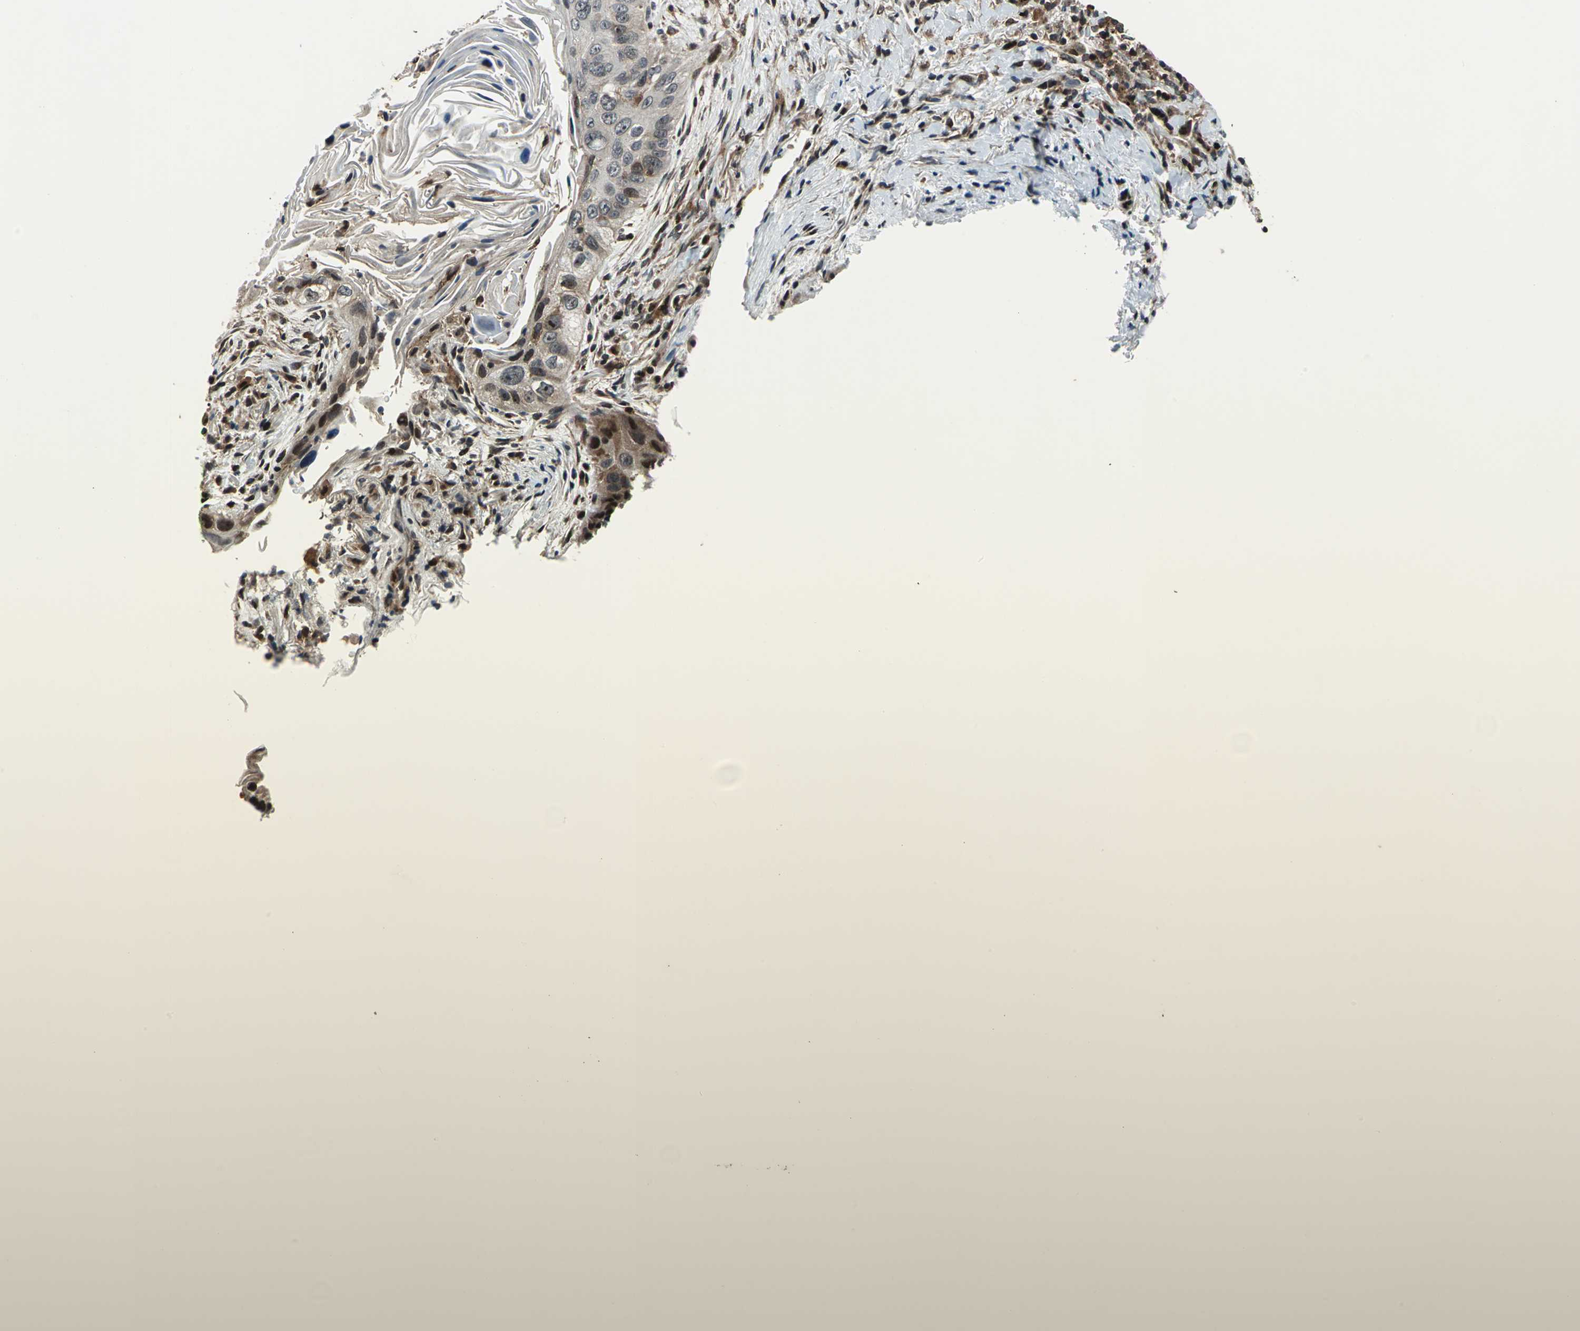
{"staining": {"intensity": "moderate", "quantity": "25%-75%", "location": "cytoplasmic/membranous,nuclear"}, "tissue": "lung cancer", "cell_type": "Tumor cells", "image_type": "cancer", "snomed": [{"axis": "morphology", "description": "Squamous cell carcinoma, NOS"}, {"axis": "topography", "description": "Lung"}], "caption": "Protein staining of squamous cell carcinoma (lung) tissue reveals moderate cytoplasmic/membranous and nuclear staining in about 25%-75% of tumor cells.", "gene": "AATF", "patient": {"sex": "female", "age": 67}}